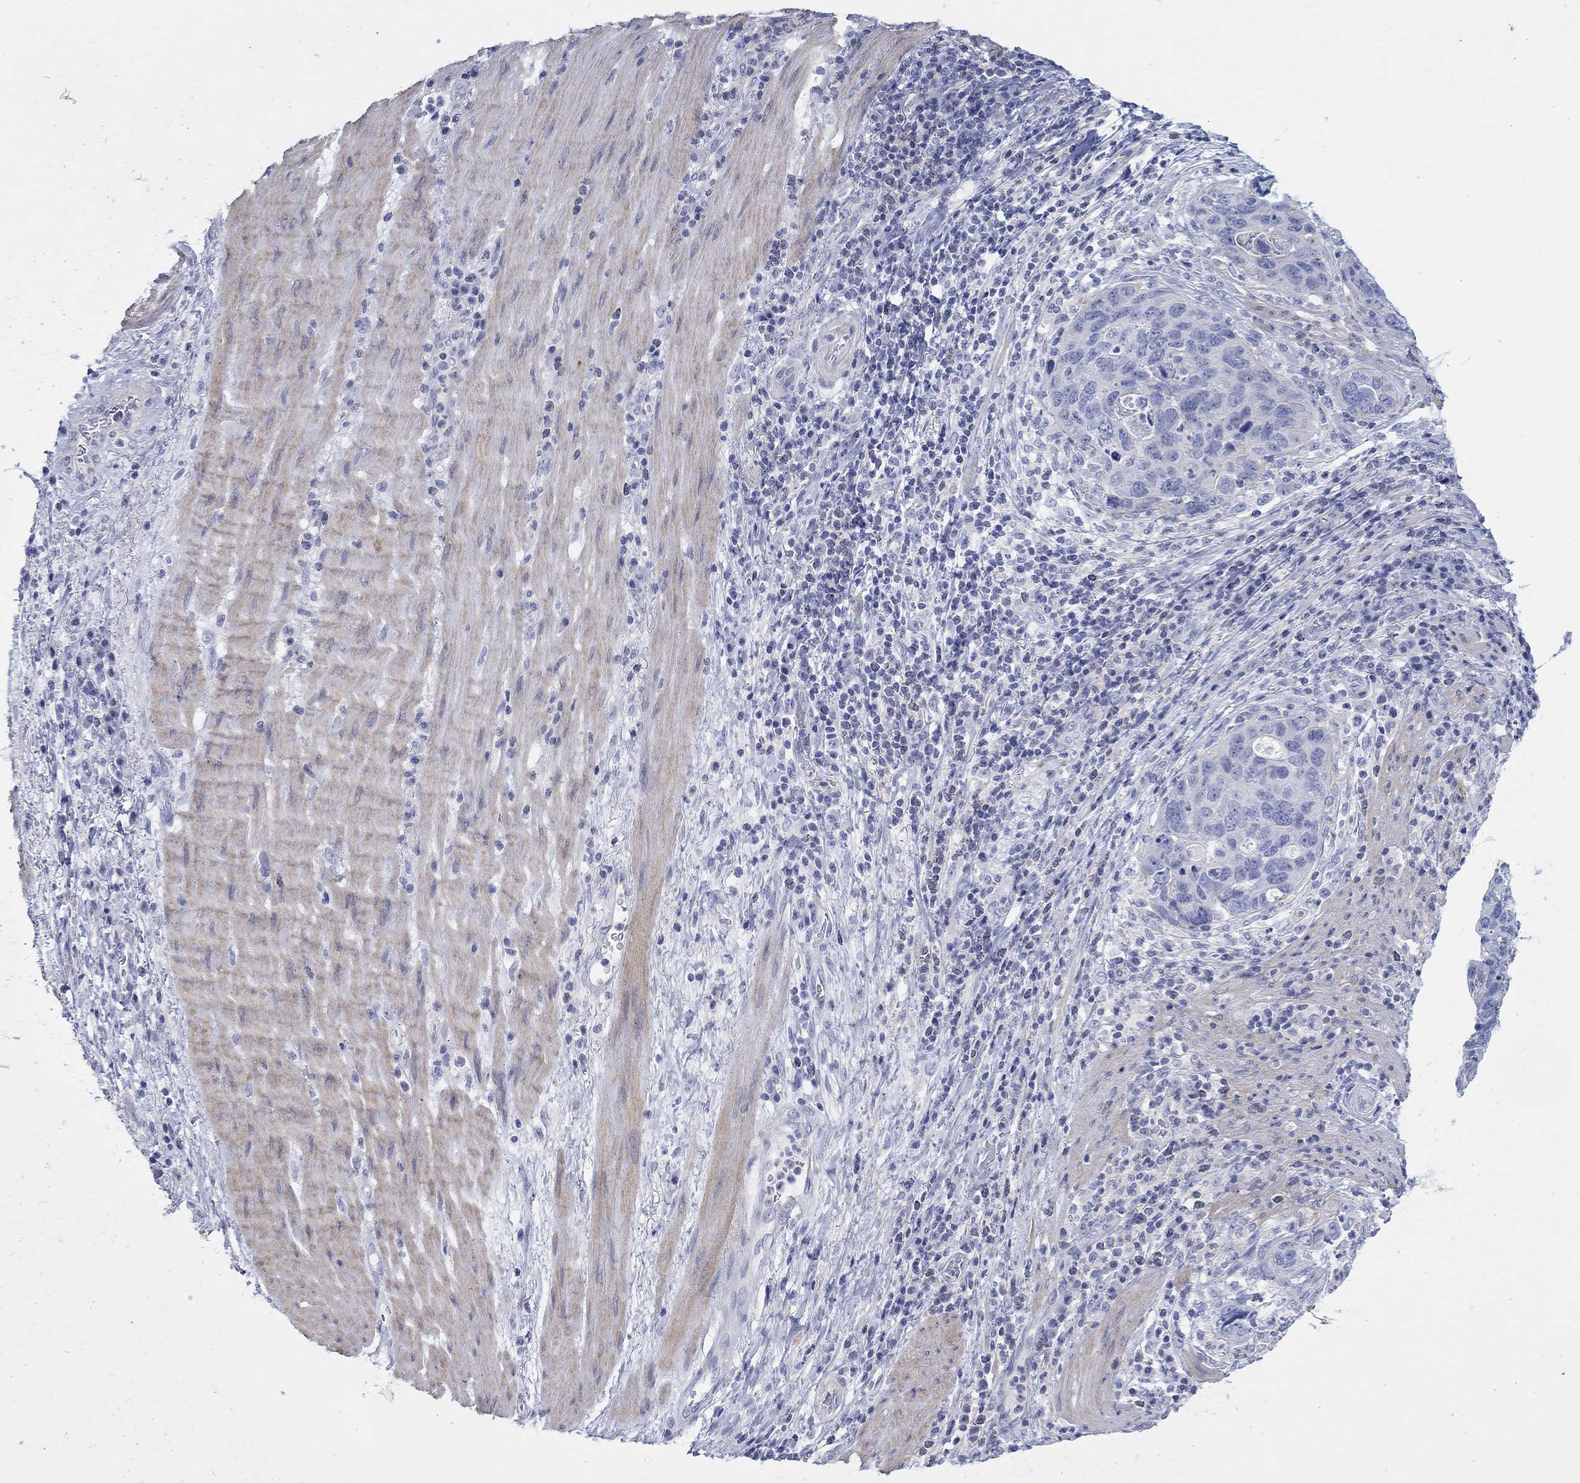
{"staining": {"intensity": "negative", "quantity": "none", "location": "none"}, "tissue": "stomach cancer", "cell_type": "Tumor cells", "image_type": "cancer", "snomed": [{"axis": "morphology", "description": "Adenocarcinoma, NOS"}, {"axis": "topography", "description": "Stomach"}], "caption": "DAB (3,3'-diaminobenzidine) immunohistochemical staining of human stomach cancer exhibits no significant expression in tumor cells. (Brightfield microscopy of DAB IHC at high magnification).", "gene": "PPIL6", "patient": {"sex": "male", "age": 54}}